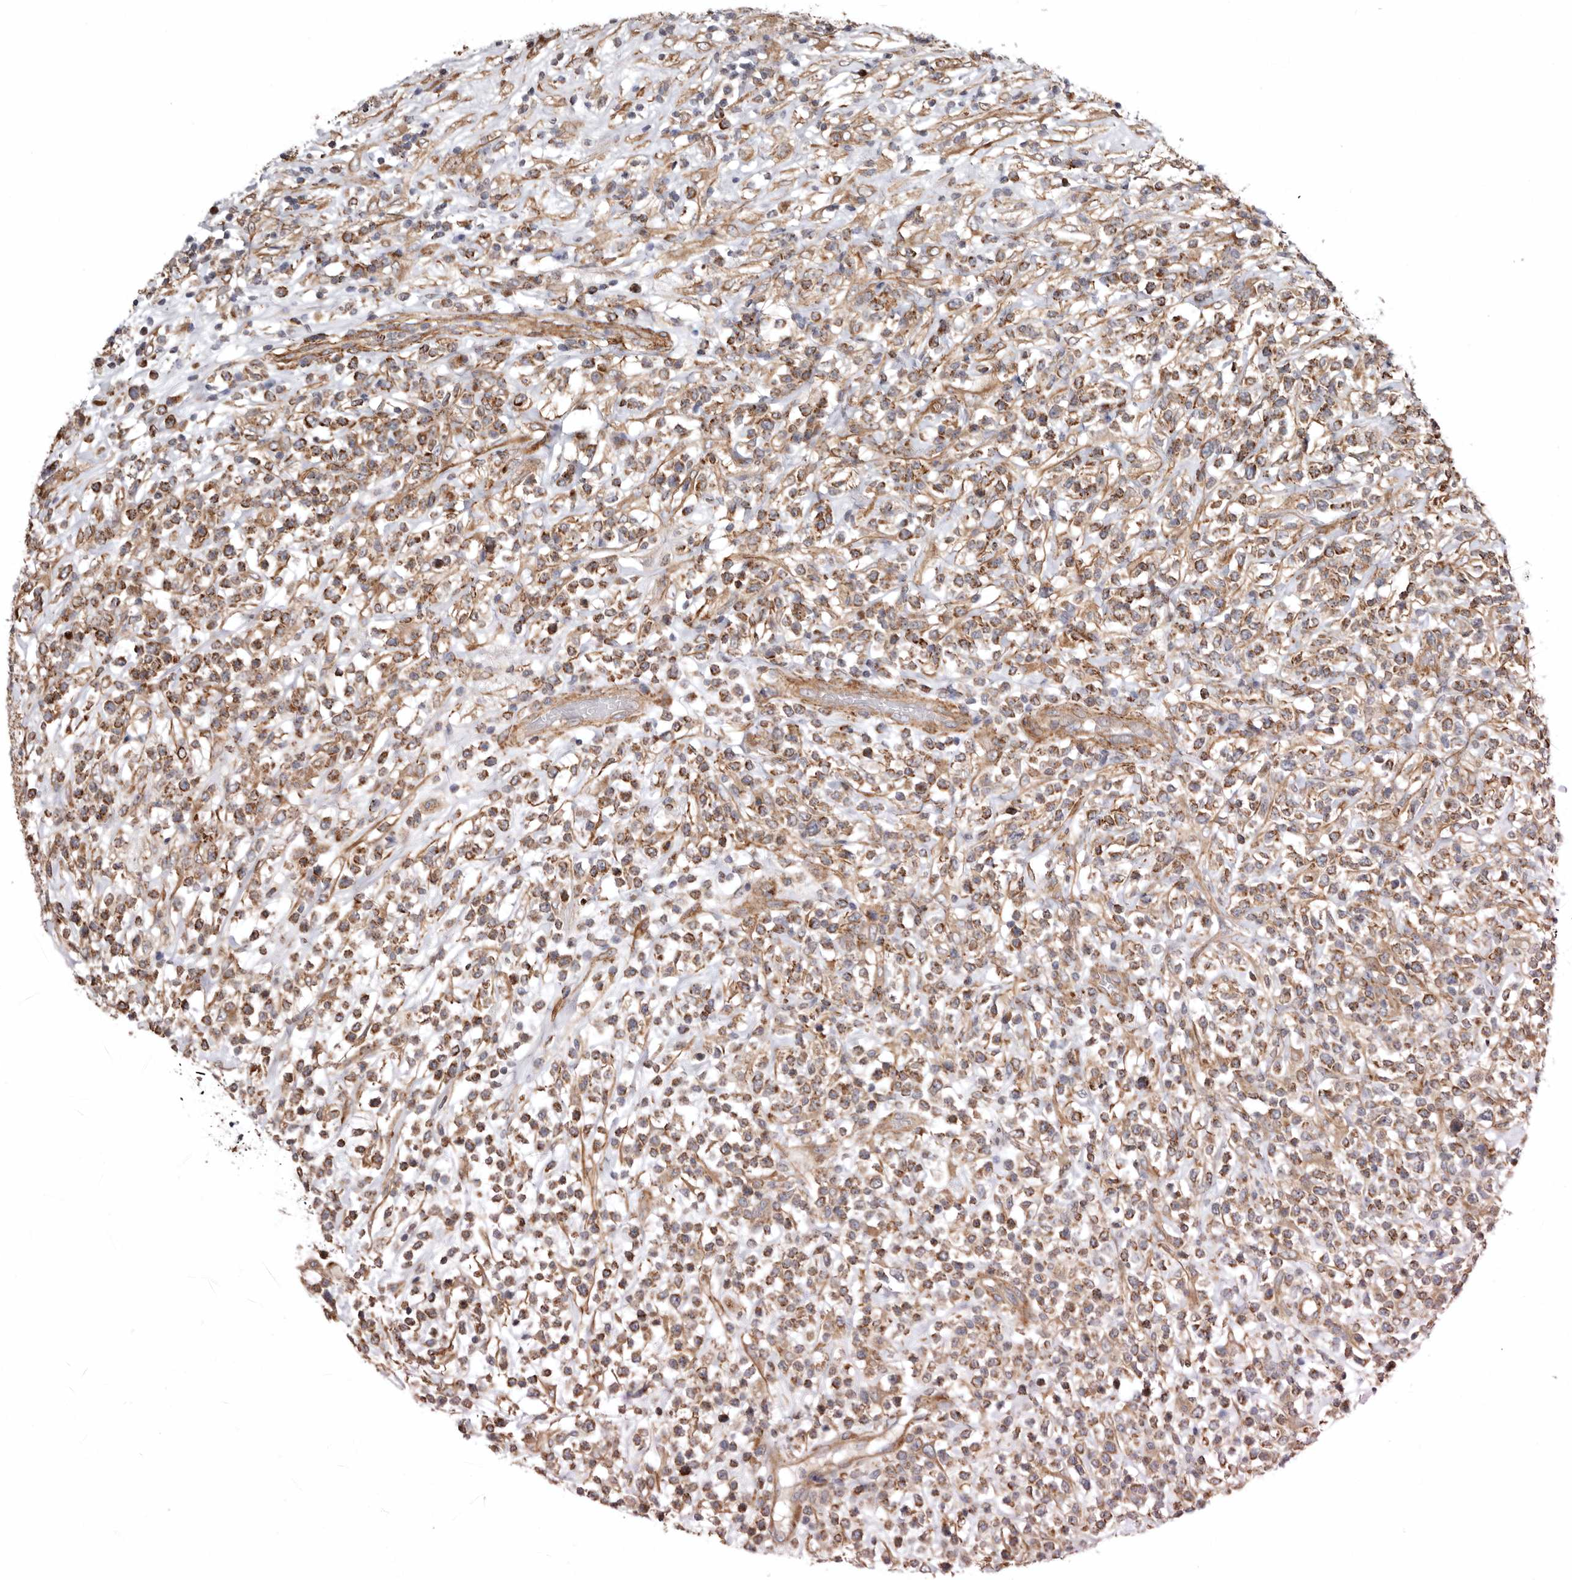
{"staining": {"intensity": "moderate", "quantity": ">75%", "location": "cytoplasmic/membranous"}, "tissue": "lymphoma", "cell_type": "Tumor cells", "image_type": "cancer", "snomed": [{"axis": "morphology", "description": "Malignant lymphoma, non-Hodgkin's type, High grade"}, {"axis": "topography", "description": "Colon"}], "caption": "This is an image of immunohistochemistry (IHC) staining of lymphoma, which shows moderate staining in the cytoplasmic/membranous of tumor cells.", "gene": "PROKR1", "patient": {"sex": "female", "age": 53}}